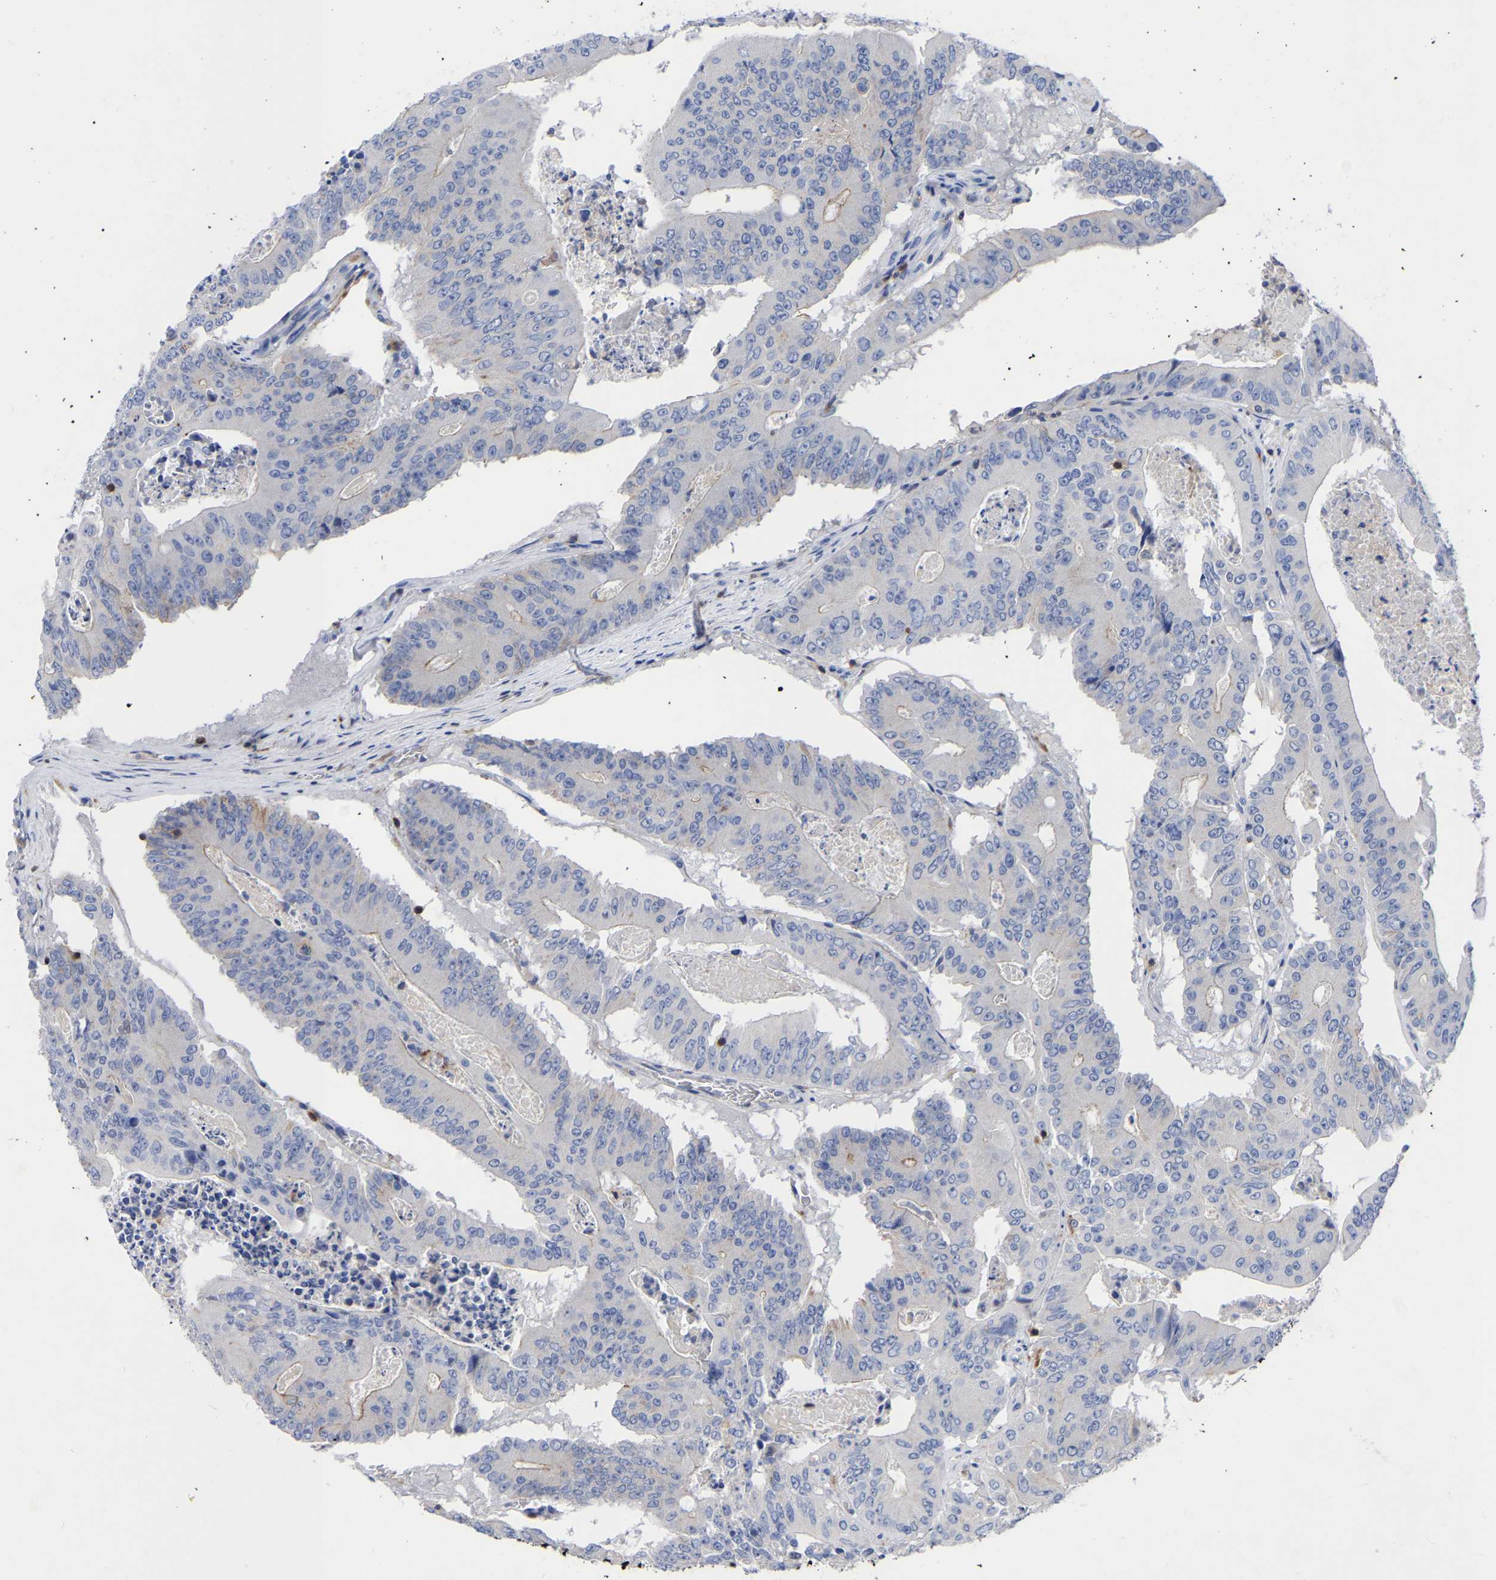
{"staining": {"intensity": "negative", "quantity": "none", "location": "none"}, "tissue": "colorectal cancer", "cell_type": "Tumor cells", "image_type": "cancer", "snomed": [{"axis": "morphology", "description": "Adenocarcinoma, NOS"}, {"axis": "topography", "description": "Colon"}], "caption": "Tumor cells are negative for protein expression in human colorectal adenocarcinoma.", "gene": "PTPN7", "patient": {"sex": "male", "age": 87}}